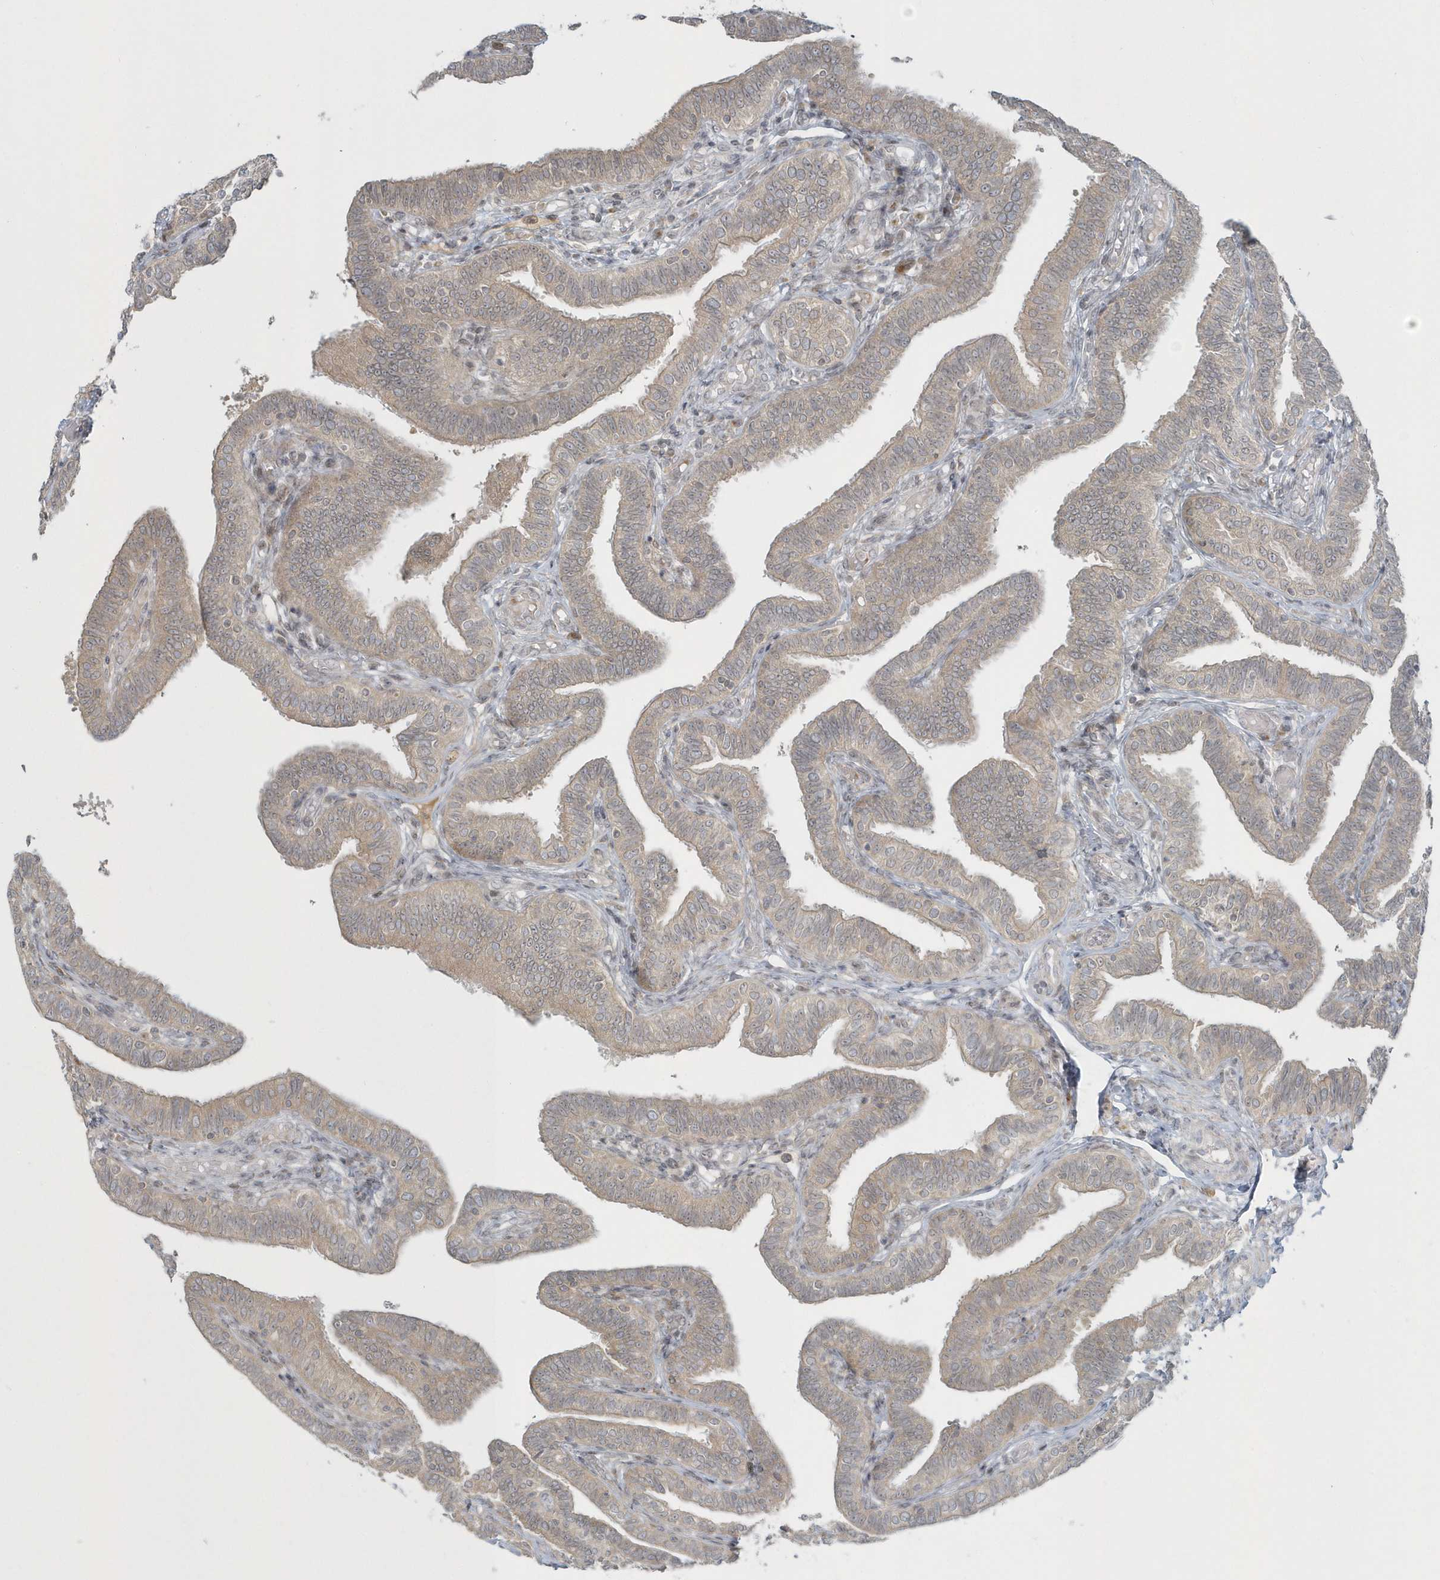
{"staining": {"intensity": "moderate", "quantity": "25%-75%", "location": "cytoplasmic/membranous"}, "tissue": "fallopian tube", "cell_type": "Glandular cells", "image_type": "normal", "snomed": [{"axis": "morphology", "description": "Normal tissue, NOS"}, {"axis": "topography", "description": "Fallopian tube"}], "caption": "An immunohistochemistry micrograph of unremarkable tissue is shown. Protein staining in brown labels moderate cytoplasmic/membranous positivity in fallopian tube within glandular cells. (DAB IHC, brown staining for protein, blue staining for nuclei).", "gene": "BLTP3A", "patient": {"sex": "female", "age": 39}}